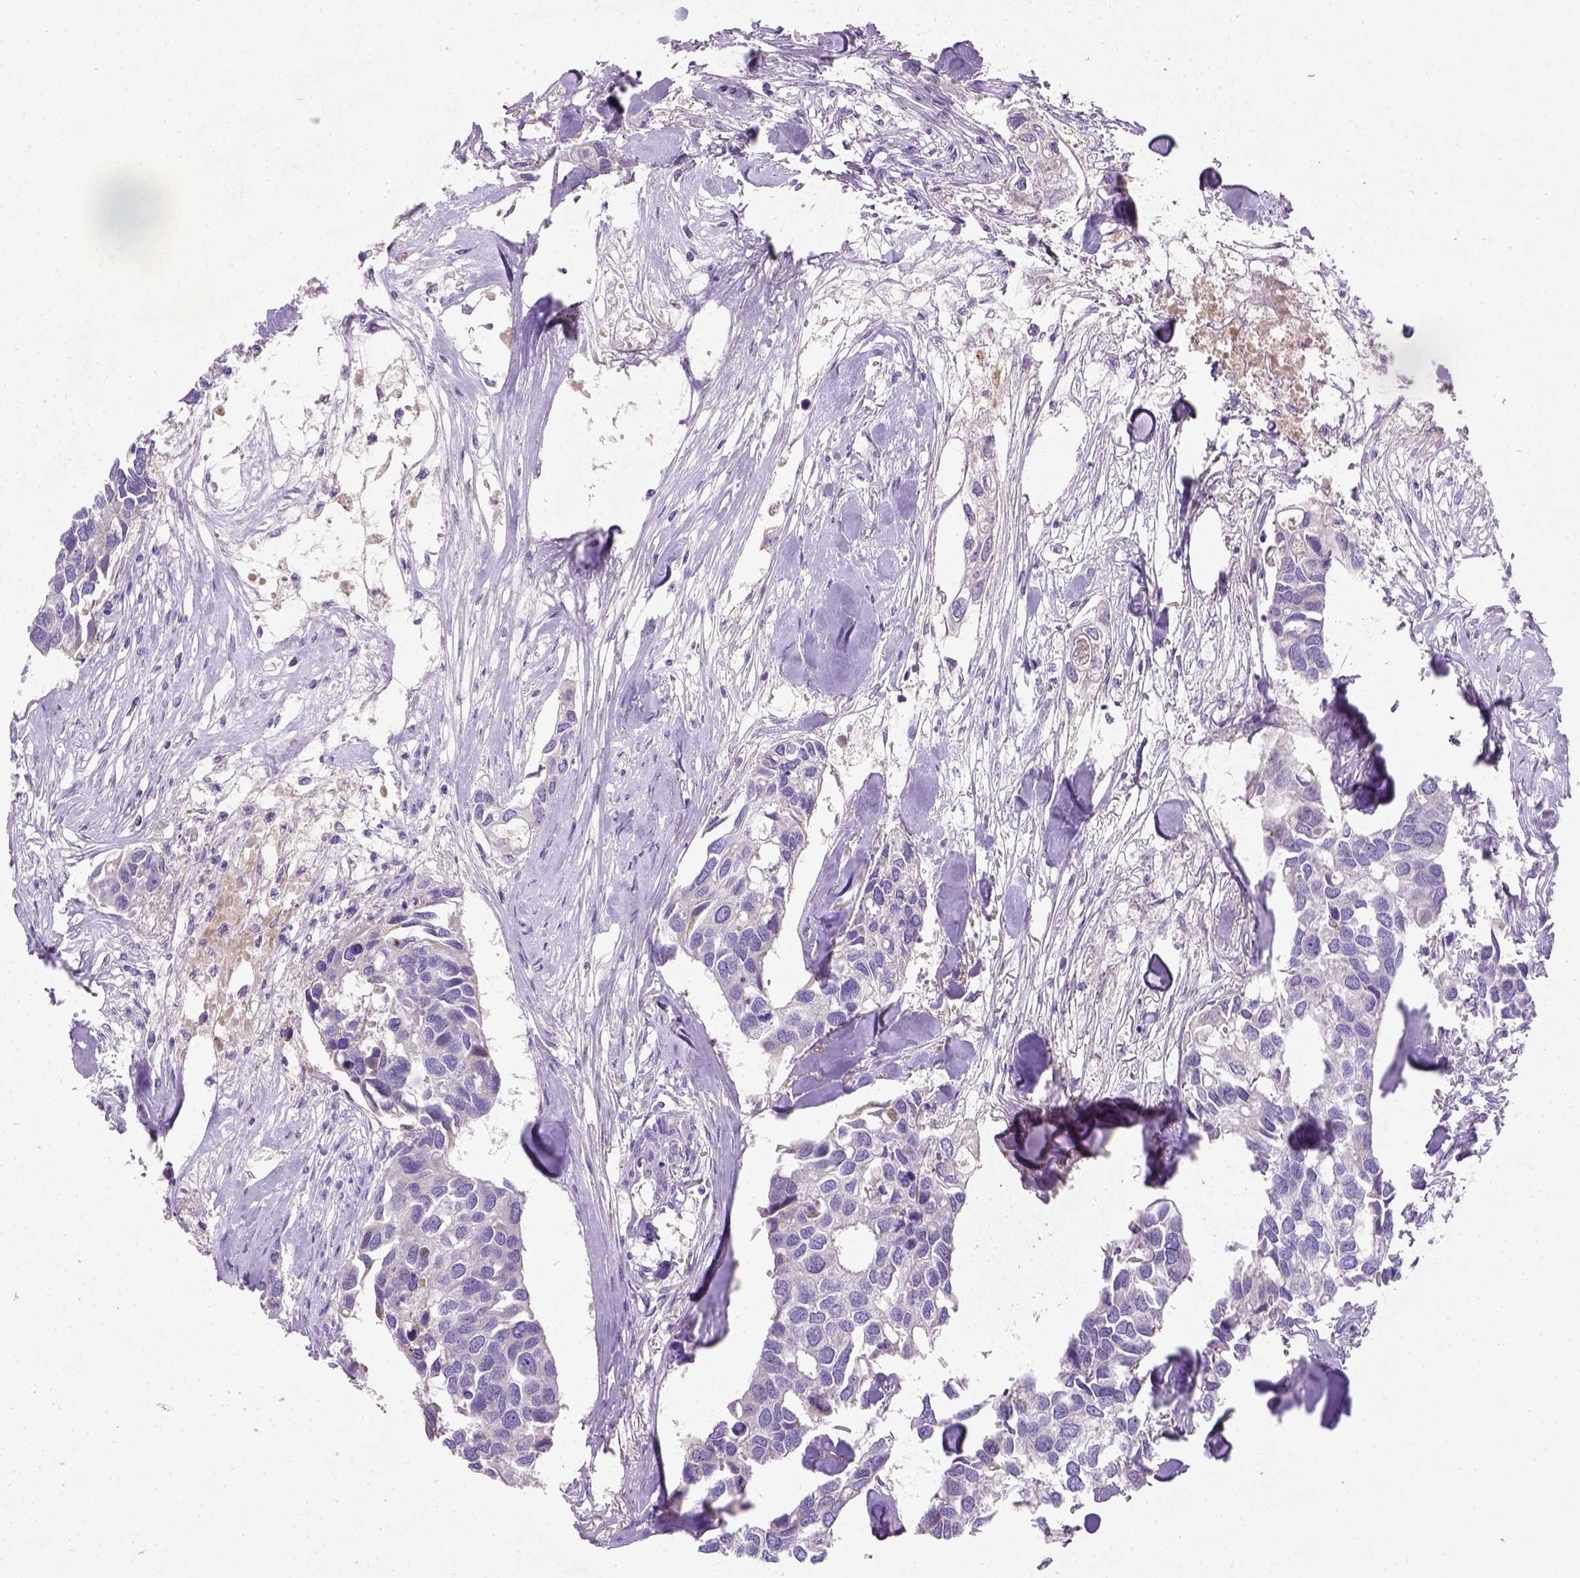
{"staining": {"intensity": "negative", "quantity": "none", "location": "none"}, "tissue": "breast cancer", "cell_type": "Tumor cells", "image_type": "cancer", "snomed": [{"axis": "morphology", "description": "Duct carcinoma"}, {"axis": "topography", "description": "Breast"}], "caption": "Histopathology image shows no protein staining in tumor cells of breast cancer (infiltrating ductal carcinoma) tissue.", "gene": "NUDT2", "patient": {"sex": "female", "age": 83}}